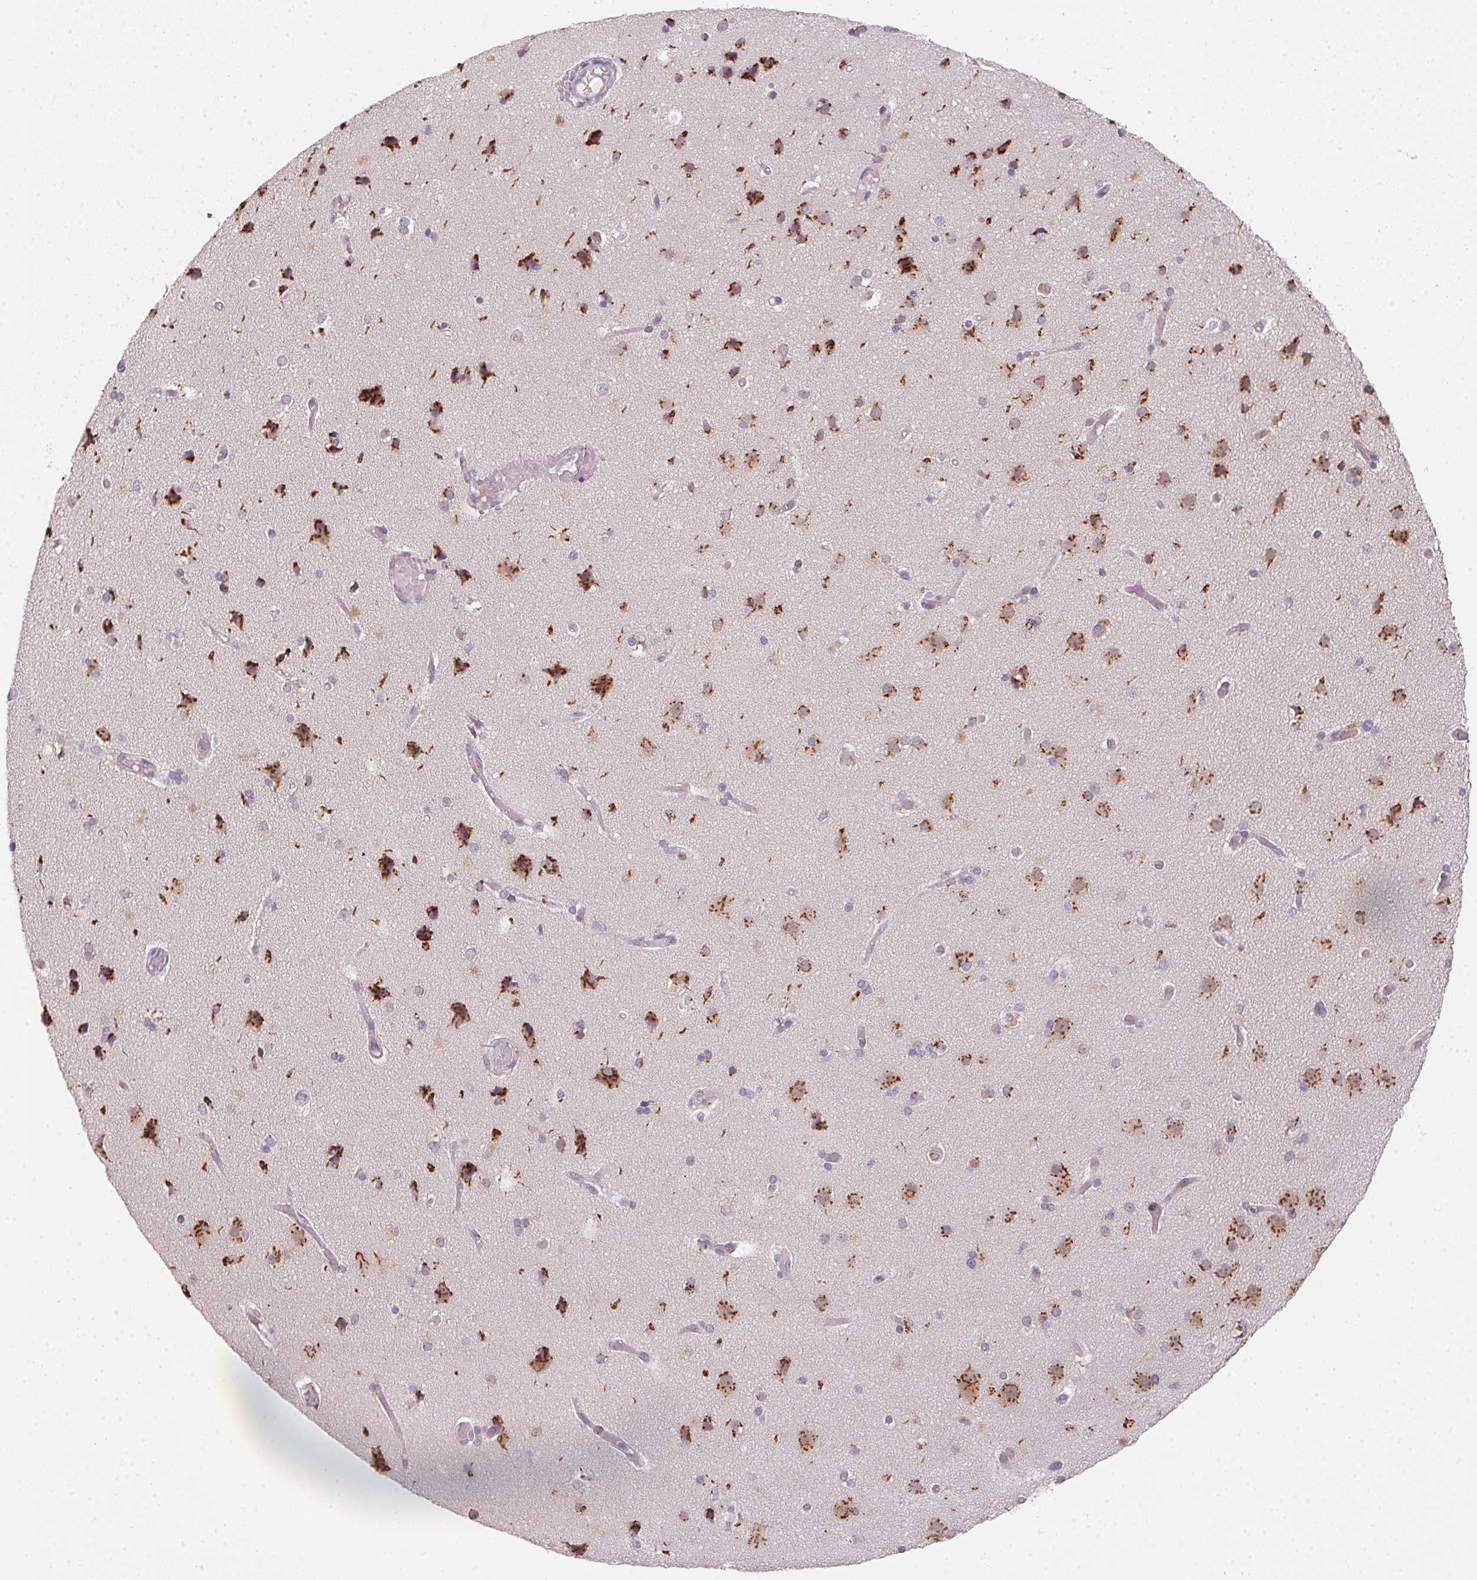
{"staining": {"intensity": "weak", "quantity": "25%-75%", "location": "cytoplasmic/membranous"}, "tissue": "cerebral cortex", "cell_type": "Endothelial cells", "image_type": "normal", "snomed": [{"axis": "morphology", "description": "Normal tissue, NOS"}, {"axis": "morphology", "description": "Glioma, malignant, High grade"}, {"axis": "topography", "description": "Cerebral cortex"}], "caption": "An IHC image of benign tissue is shown. Protein staining in brown labels weak cytoplasmic/membranous positivity in cerebral cortex within endothelial cells.", "gene": "RAB22A", "patient": {"sex": "male", "age": 71}}